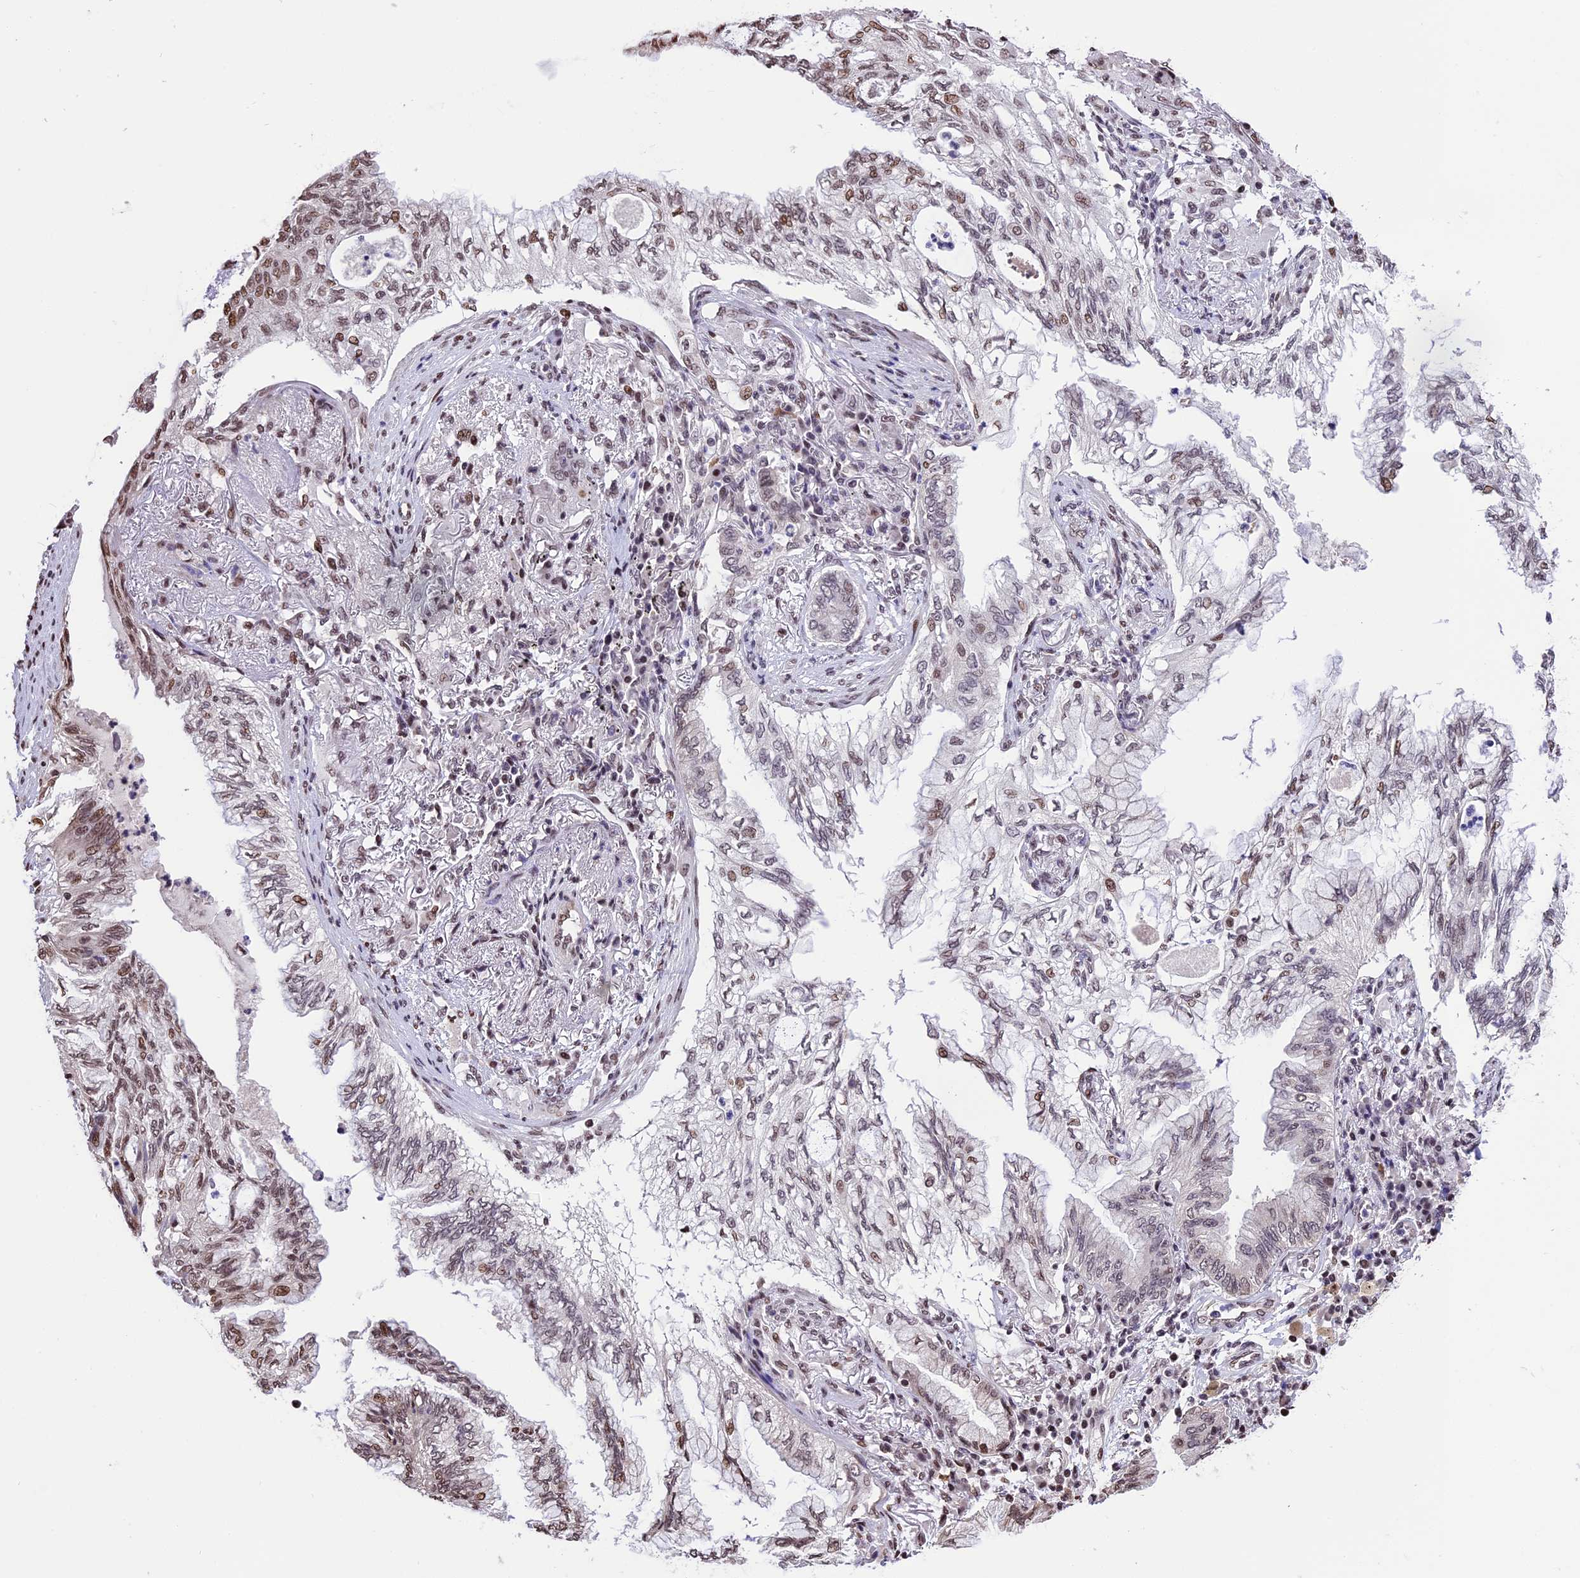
{"staining": {"intensity": "moderate", "quantity": "25%-75%", "location": "nuclear"}, "tissue": "lung cancer", "cell_type": "Tumor cells", "image_type": "cancer", "snomed": [{"axis": "morphology", "description": "Adenocarcinoma, NOS"}, {"axis": "topography", "description": "Lung"}], "caption": "Lung cancer (adenocarcinoma) stained with DAB (3,3'-diaminobenzidine) IHC exhibits medium levels of moderate nuclear positivity in approximately 25%-75% of tumor cells.", "gene": "POLR3E", "patient": {"sex": "female", "age": 70}}